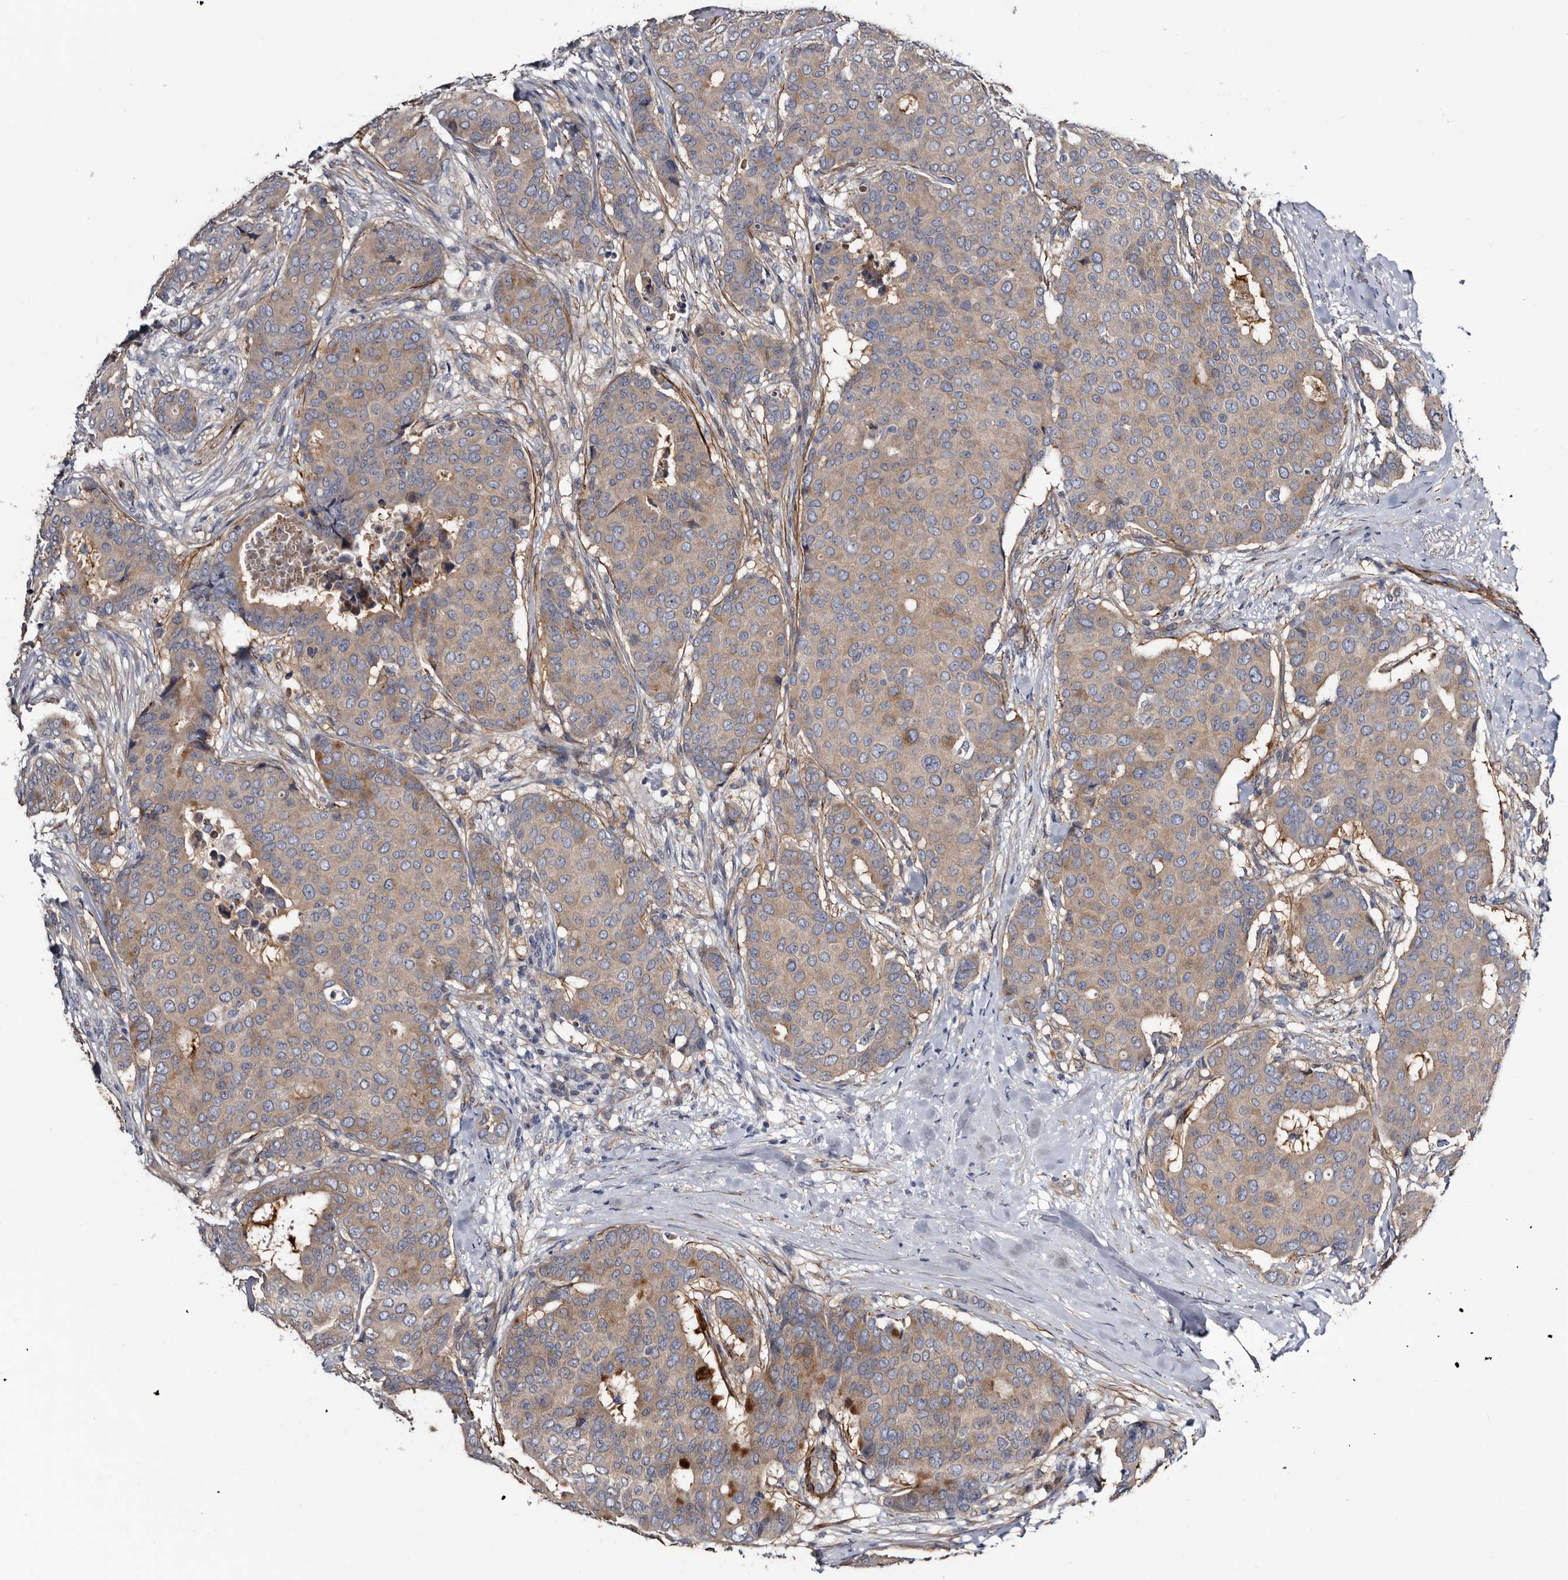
{"staining": {"intensity": "weak", "quantity": "25%-75%", "location": "cytoplasmic/membranous"}, "tissue": "breast cancer", "cell_type": "Tumor cells", "image_type": "cancer", "snomed": [{"axis": "morphology", "description": "Duct carcinoma"}, {"axis": "topography", "description": "Breast"}], "caption": "This image displays IHC staining of breast intraductal carcinoma, with low weak cytoplasmic/membranous positivity in about 25%-75% of tumor cells.", "gene": "IARS1", "patient": {"sex": "female", "age": 75}}